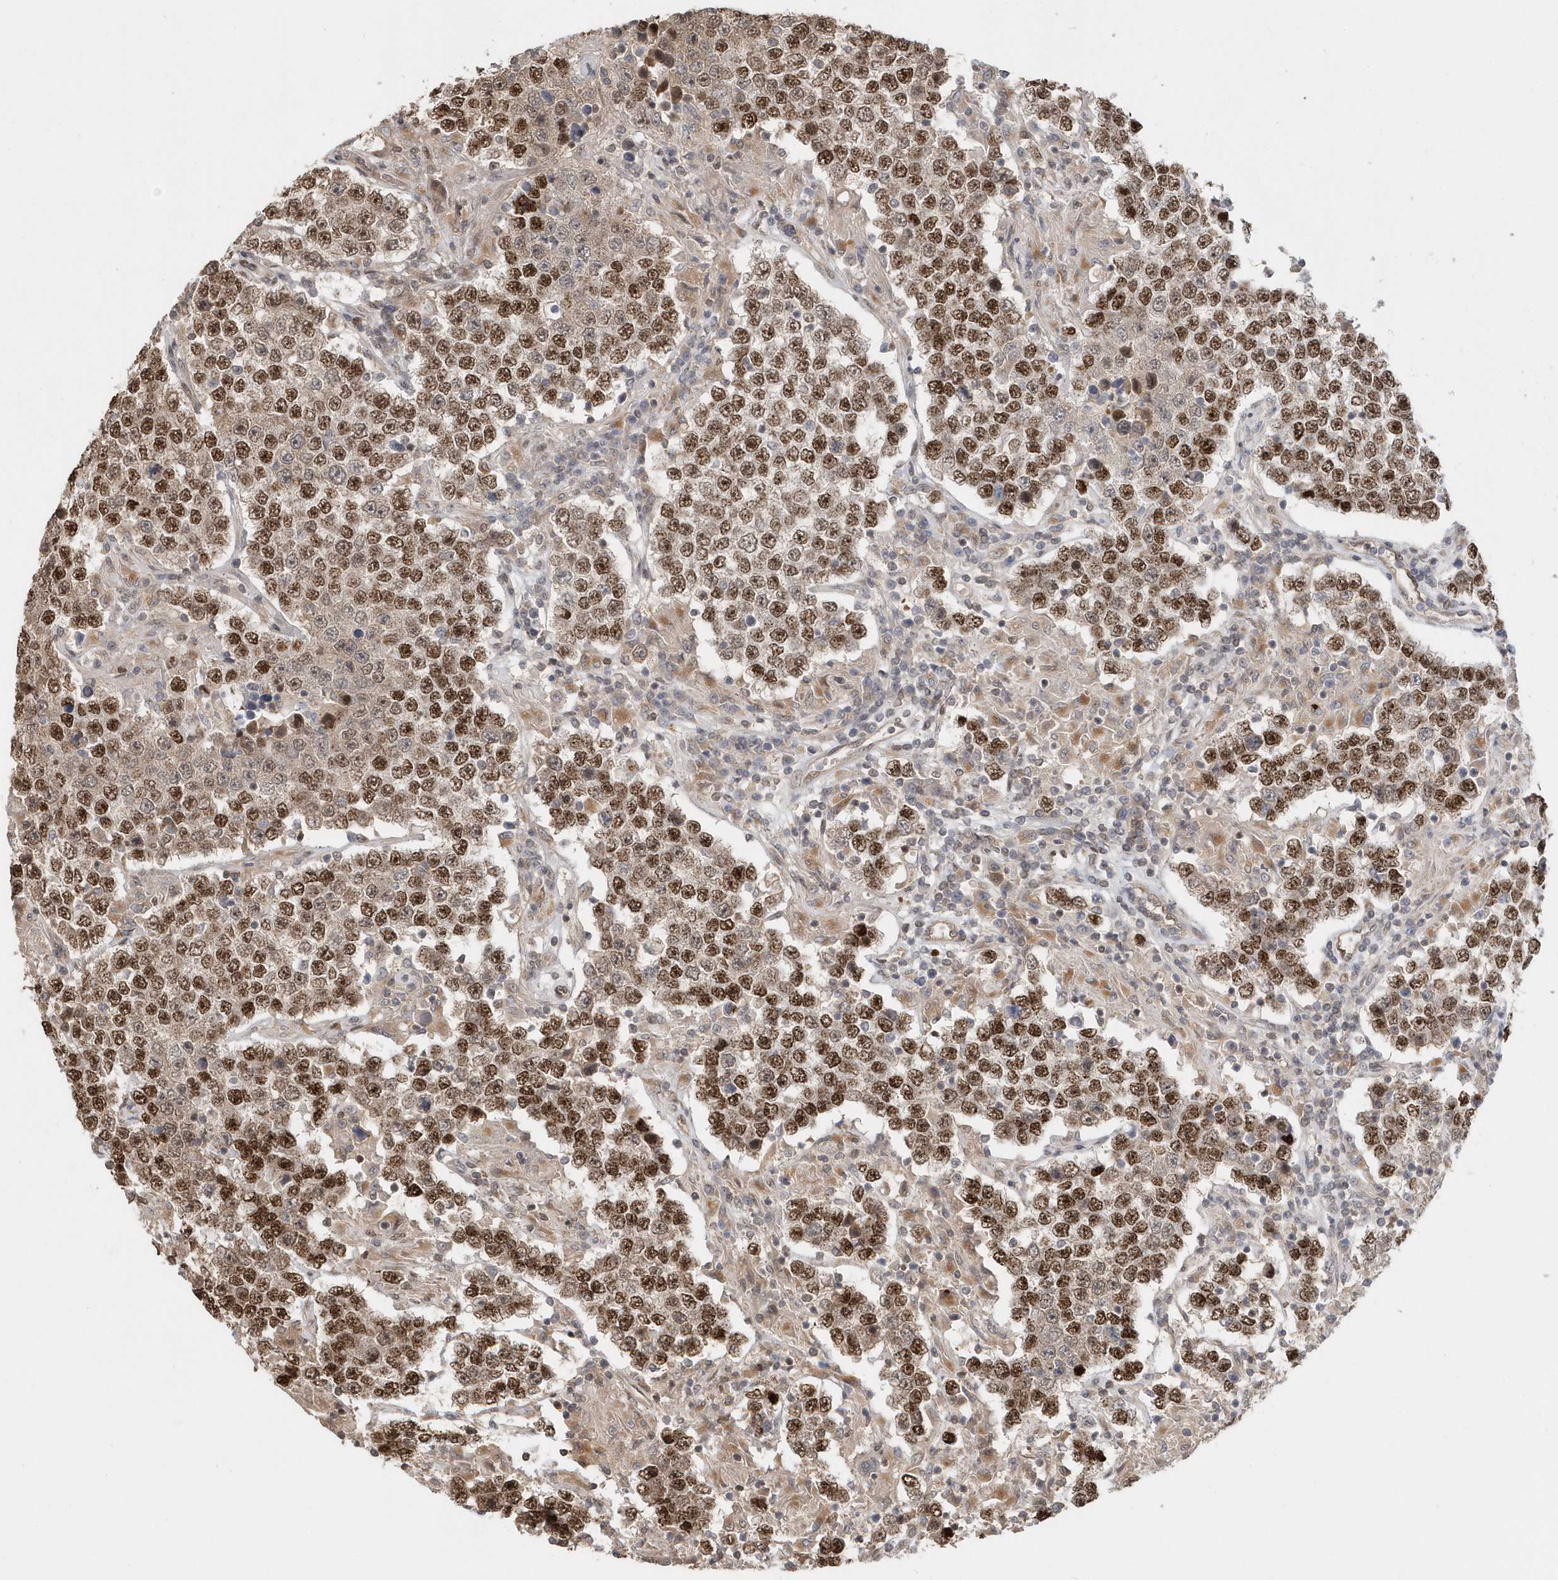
{"staining": {"intensity": "strong", "quantity": ">75%", "location": "nuclear"}, "tissue": "testis cancer", "cell_type": "Tumor cells", "image_type": "cancer", "snomed": [{"axis": "morphology", "description": "Normal tissue, NOS"}, {"axis": "morphology", "description": "Urothelial carcinoma, High grade"}, {"axis": "morphology", "description": "Seminoma, NOS"}, {"axis": "morphology", "description": "Carcinoma, Embryonal, NOS"}, {"axis": "topography", "description": "Urinary bladder"}, {"axis": "topography", "description": "Testis"}], "caption": "IHC (DAB) staining of testis cancer (high-grade urothelial carcinoma) shows strong nuclear protein expression in about >75% of tumor cells. (DAB (3,3'-diaminobenzidine) IHC with brightfield microscopy, high magnification).", "gene": "SUMO2", "patient": {"sex": "male", "age": 41}}